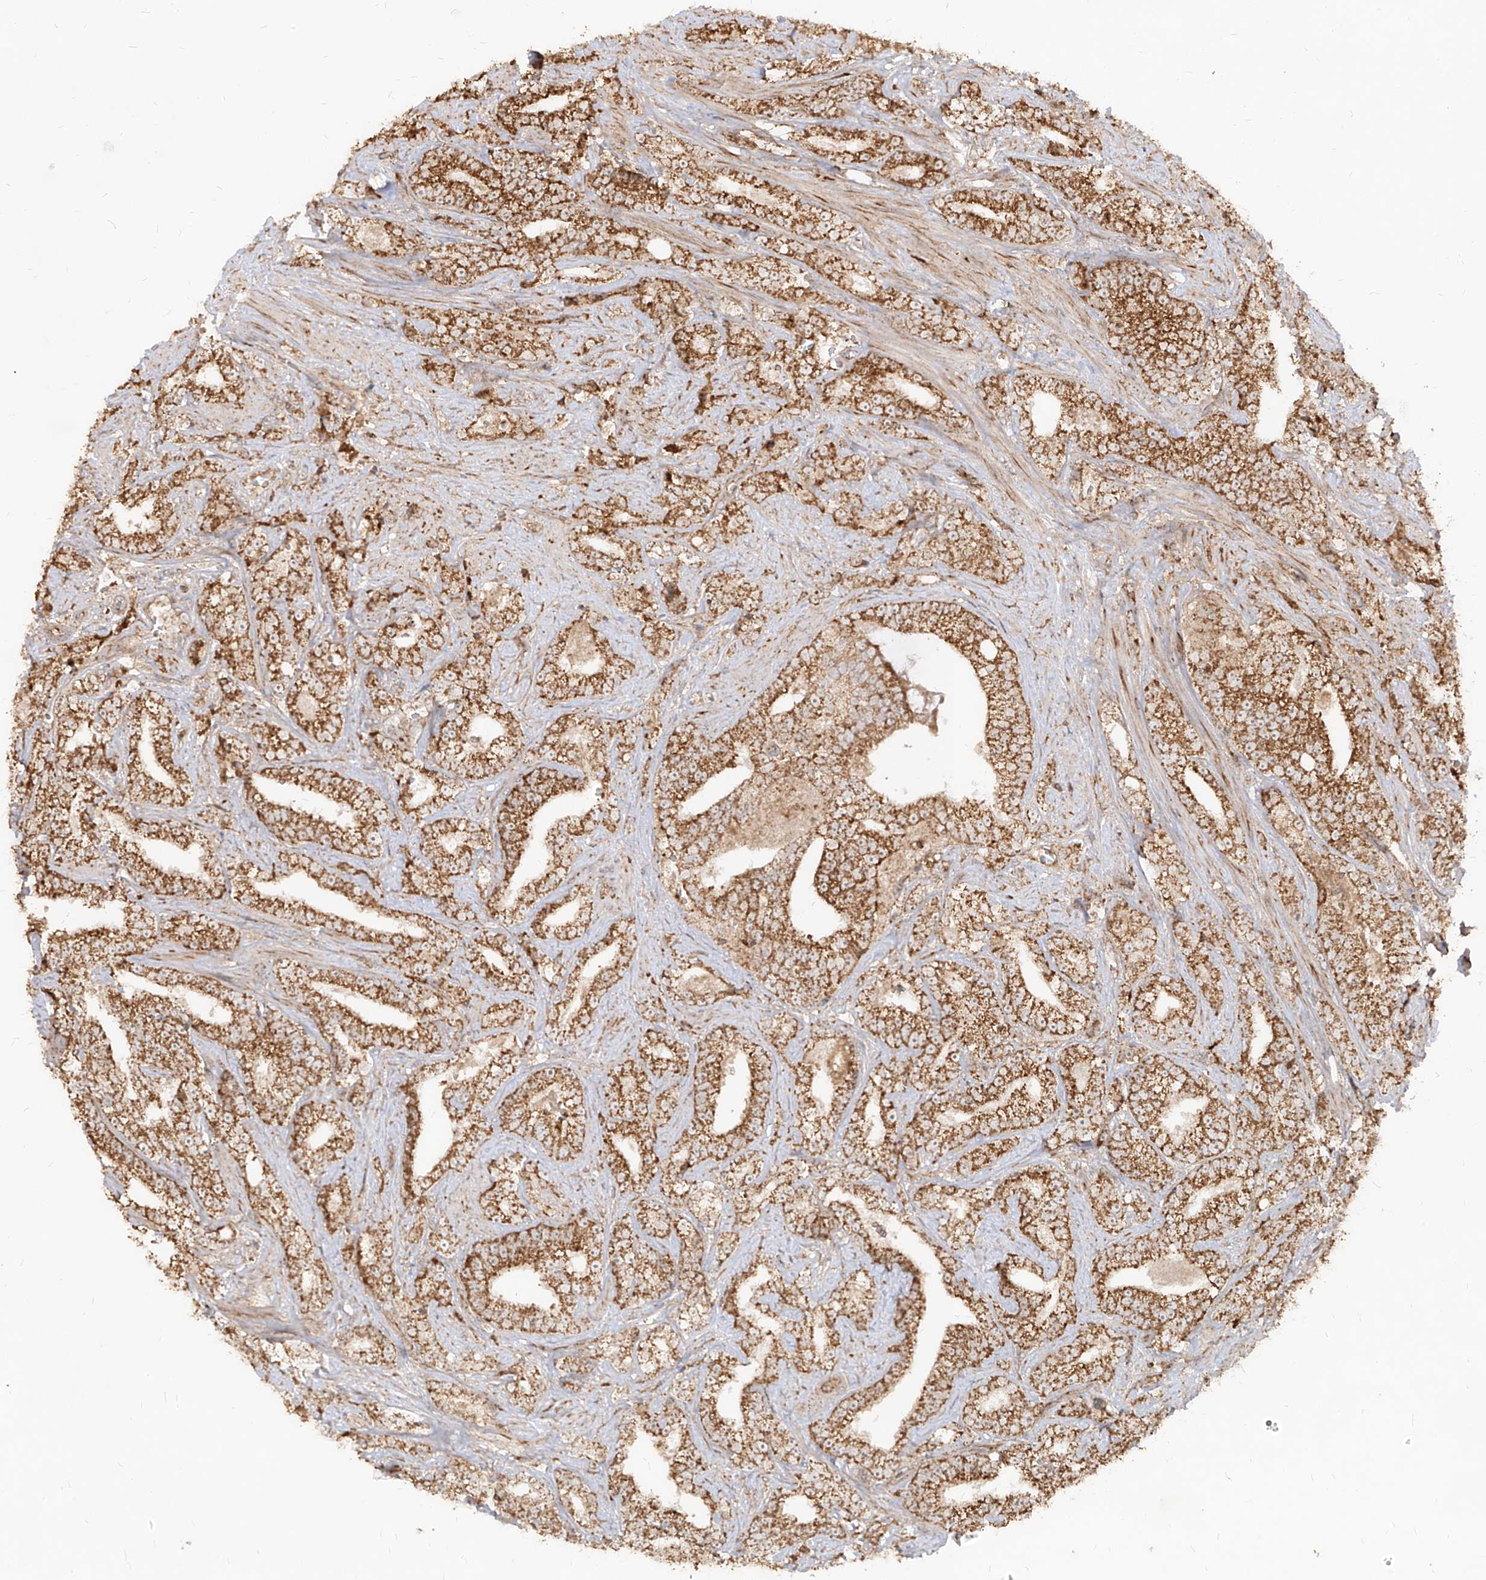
{"staining": {"intensity": "strong", "quantity": ">75%", "location": "cytoplasmic/membranous"}, "tissue": "prostate cancer", "cell_type": "Tumor cells", "image_type": "cancer", "snomed": [{"axis": "morphology", "description": "Adenocarcinoma, High grade"}, {"axis": "topography", "description": "Prostate and seminal vesicle, NOS"}], "caption": "Adenocarcinoma (high-grade) (prostate) was stained to show a protein in brown. There is high levels of strong cytoplasmic/membranous expression in about >75% of tumor cells.", "gene": "AIM2", "patient": {"sex": "male", "age": 67}}